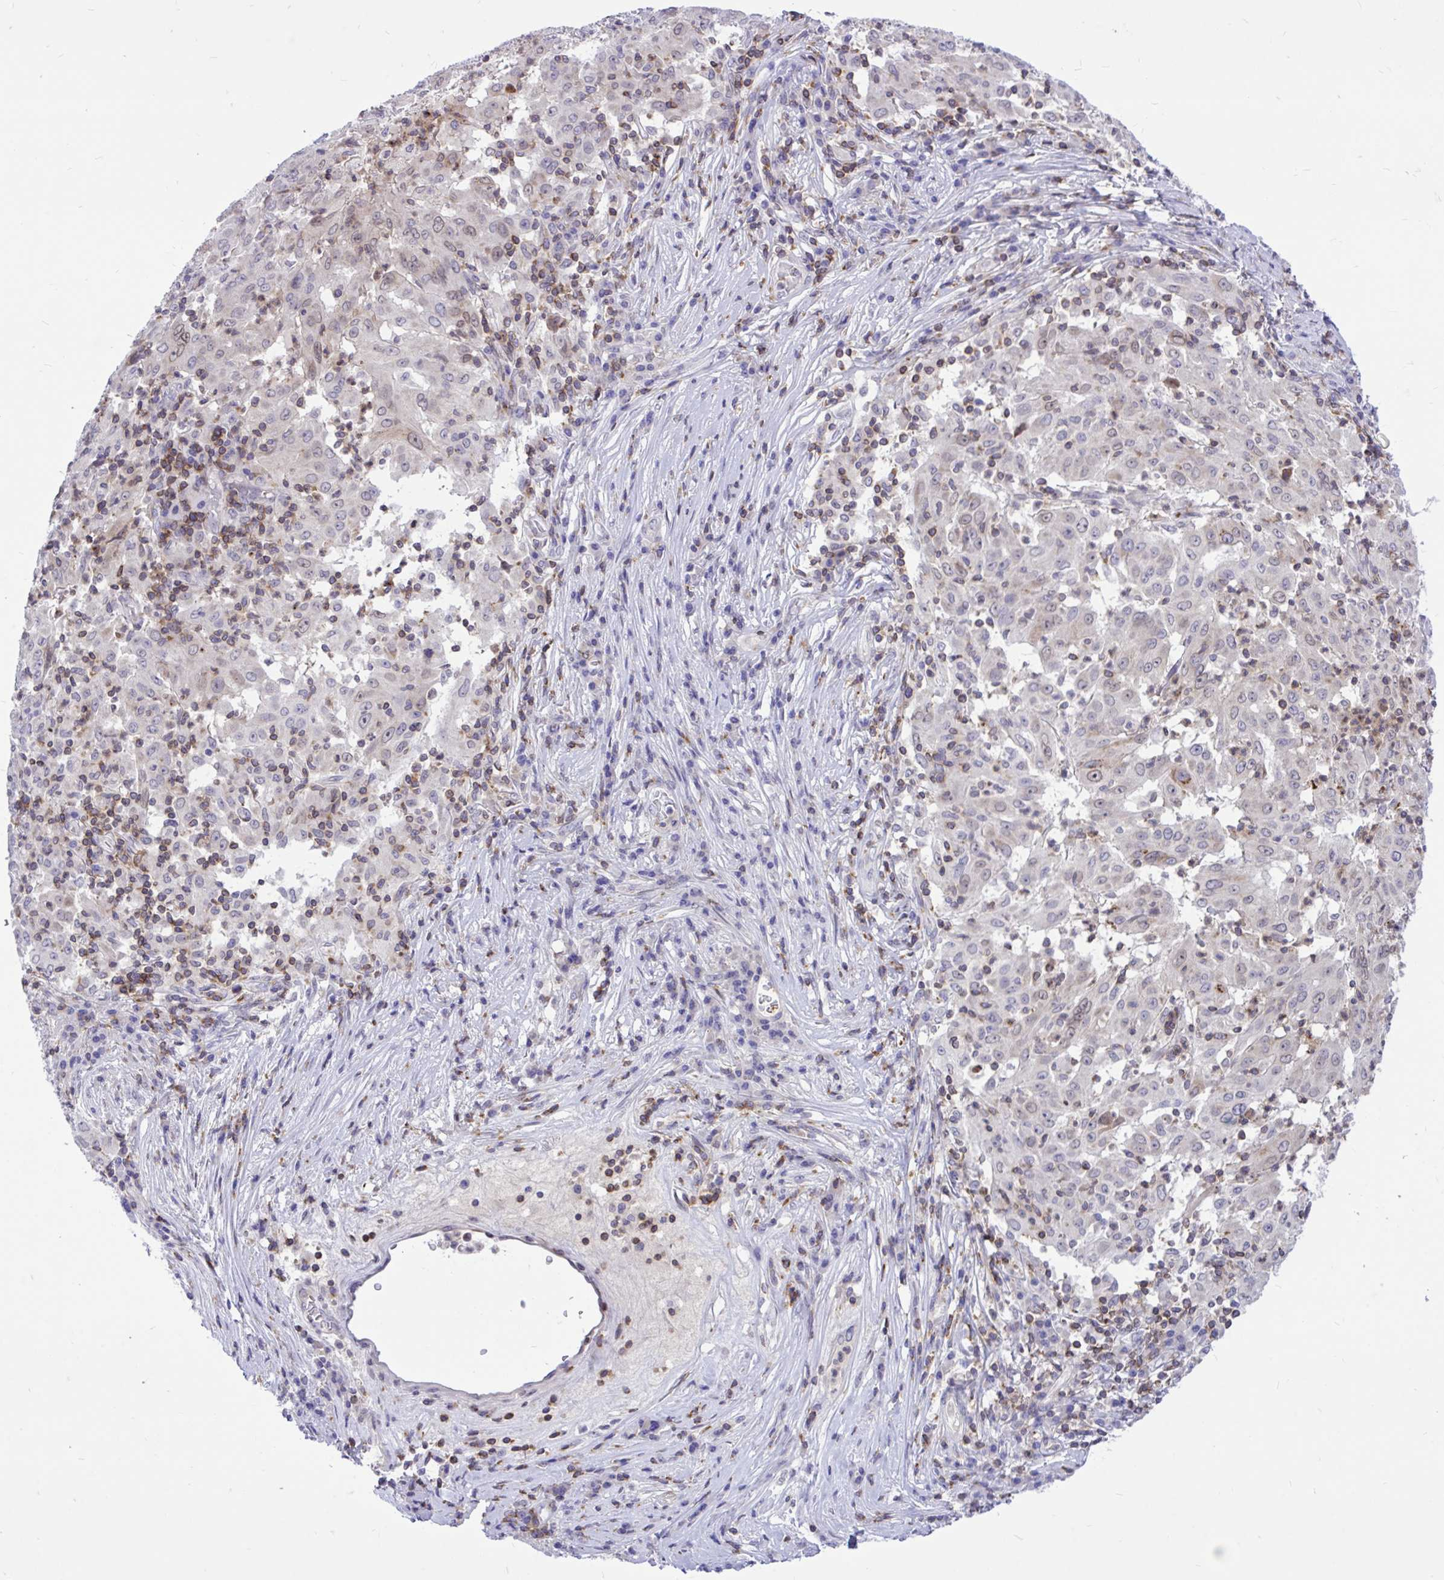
{"staining": {"intensity": "weak", "quantity": "<25%", "location": "nuclear"}, "tissue": "pancreatic cancer", "cell_type": "Tumor cells", "image_type": "cancer", "snomed": [{"axis": "morphology", "description": "Adenocarcinoma, NOS"}, {"axis": "topography", "description": "Pancreas"}], "caption": "The image displays no significant staining in tumor cells of pancreatic adenocarcinoma.", "gene": "CXCL8", "patient": {"sex": "male", "age": 63}}